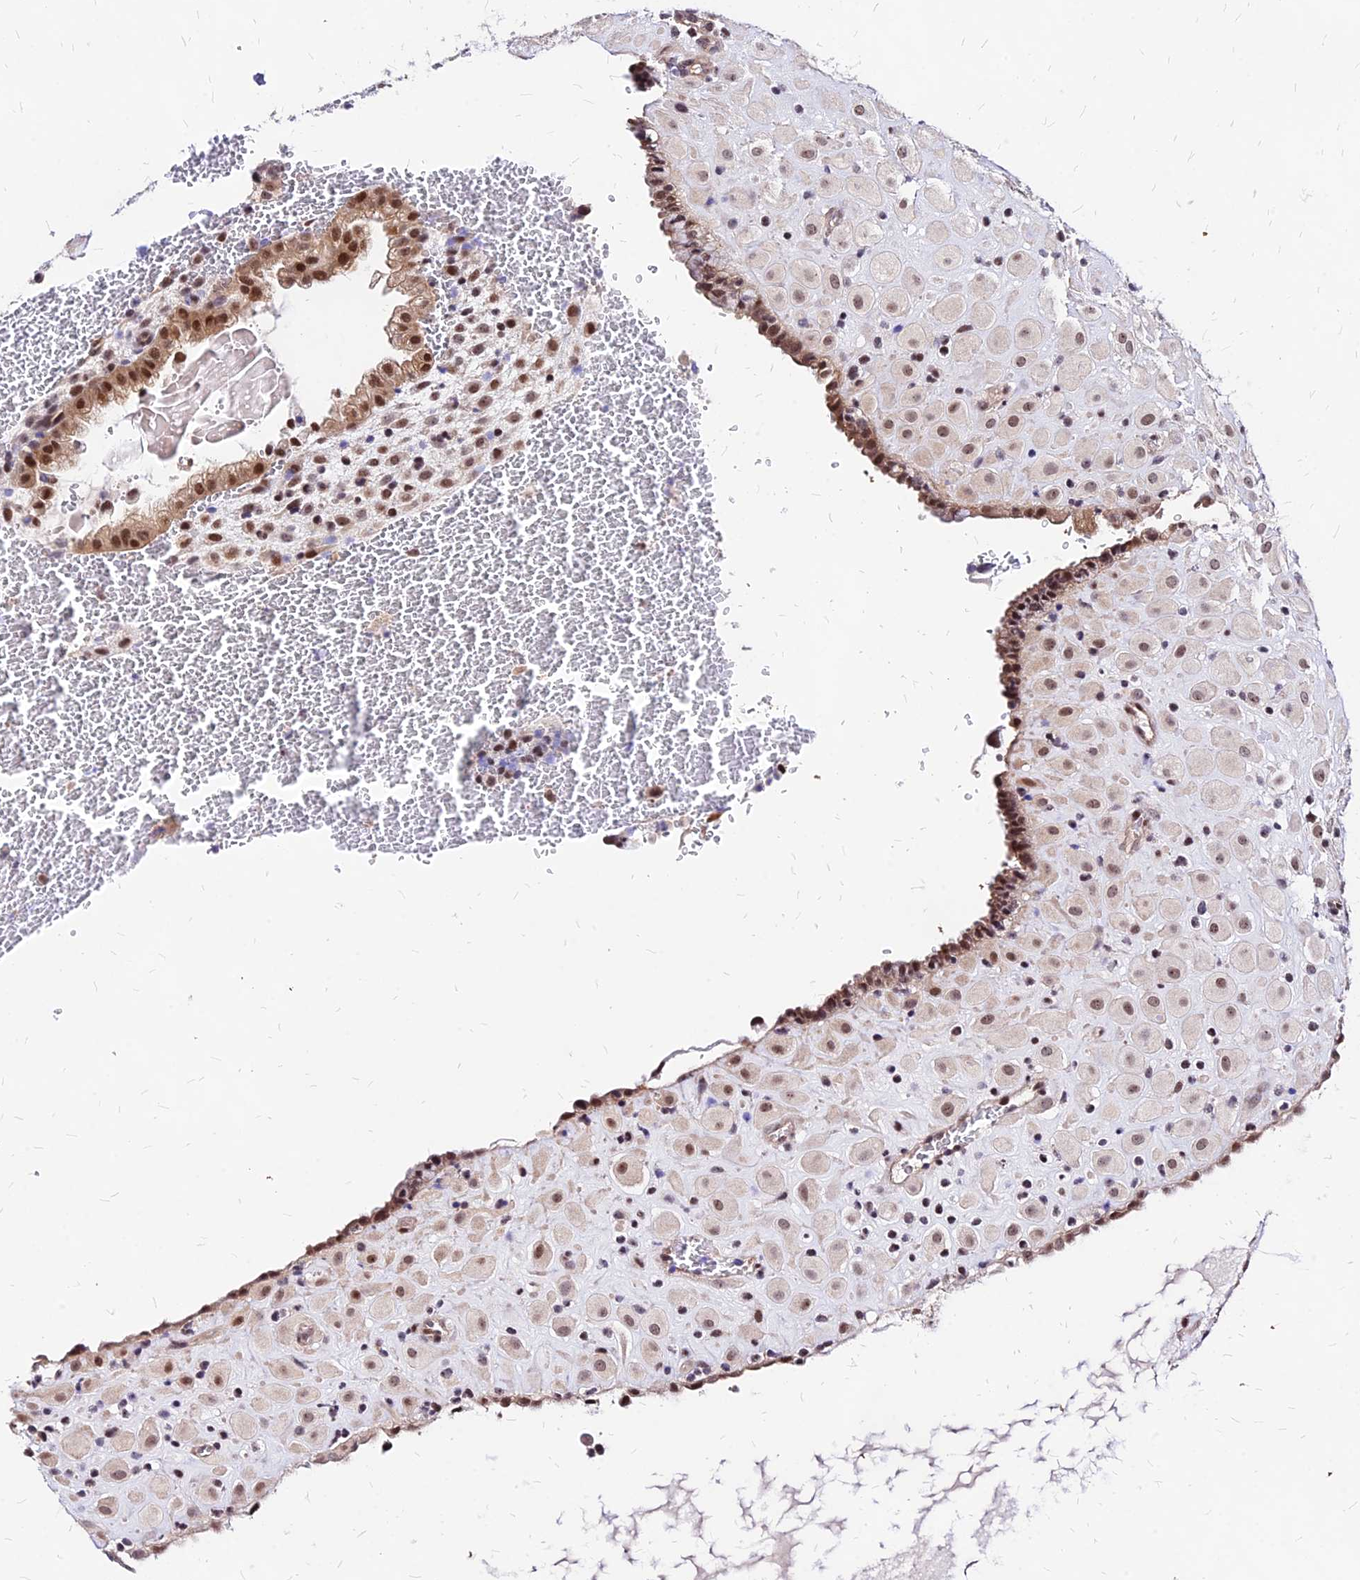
{"staining": {"intensity": "moderate", "quantity": "25%-75%", "location": "nuclear"}, "tissue": "placenta", "cell_type": "Decidual cells", "image_type": "normal", "snomed": [{"axis": "morphology", "description": "Normal tissue, NOS"}, {"axis": "topography", "description": "Placenta"}], "caption": "An immunohistochemistry photomicrograph of benign tissue is shown. Protein staining in brown labels moderate nuclear positivity in placenta within decidual cells. The staining was performed using DAB (3,3'-diaminobenzidine), with brown indicating positive protein expression. Nuclei are stained blue with hematoxylin.", "gene": "DDX55", "patient": {"sex": "female", "age": 35}}